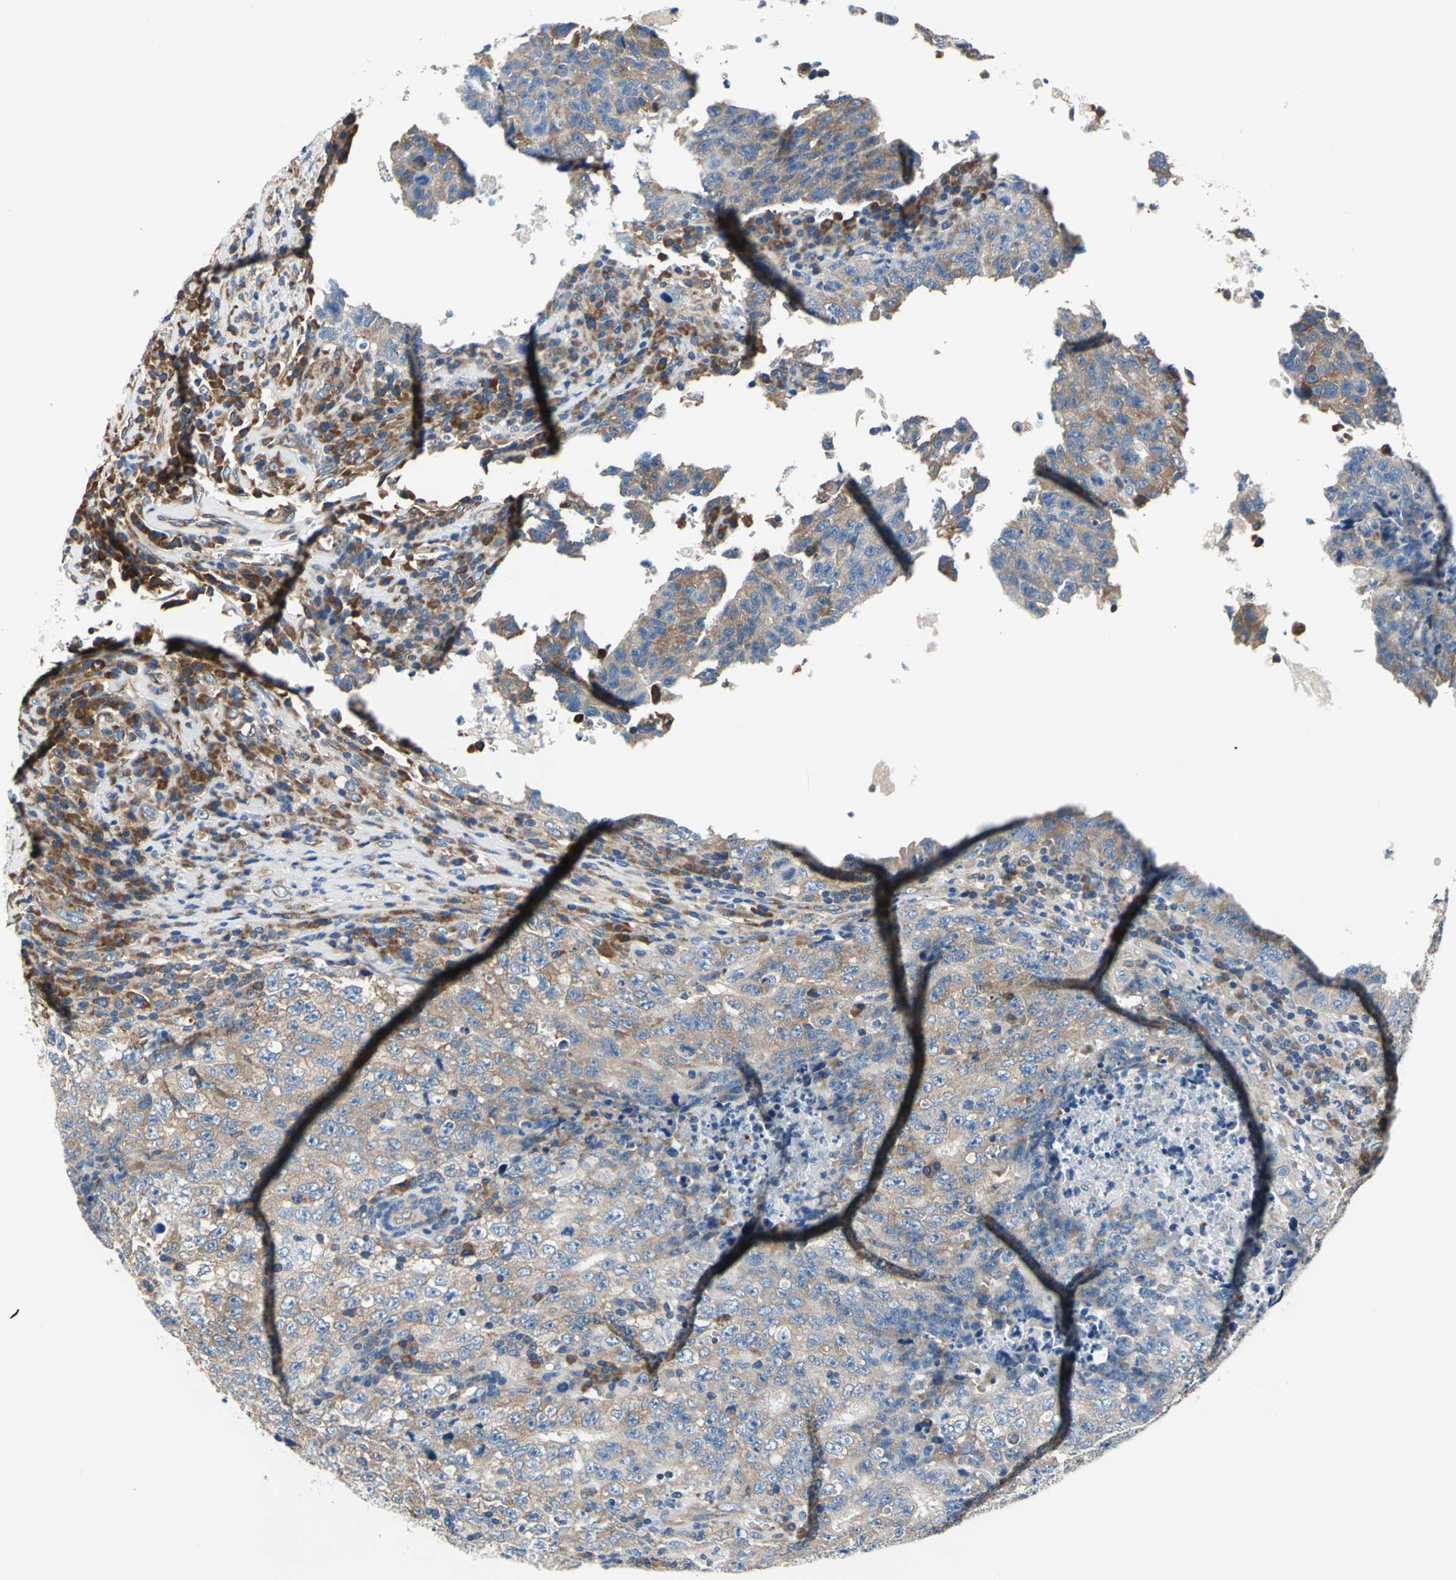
{"staining": {"intensity": "moderate", "quantity": ">75%", "location": "cytoplasmic/membranous"}, "tissue": "testis cancer", "cell_type": "Tumor cells", "image_type": "cancer", "snomed": [{"axis": "morphology", "description": "Necrosis, NOS"}, {"axis": "morphology", "description": "Carcinoma, Embryonal, NOS"}, {"axis": "topography", "description": "Testis"}], "caption": "Immunohistochemistry micrograph of neoplastic tissue: human embryonal carcinoma (testis) stained using immunohistochemistry (IHC) shows medium levels of moderate protein expression localized specifically in the cytoplasmic/membranous of tumor cells, appearing as a cytoplasmic/membranous brown color.", "gene": "TRIM25", "patient": {"sex": "male", "age": 19}}